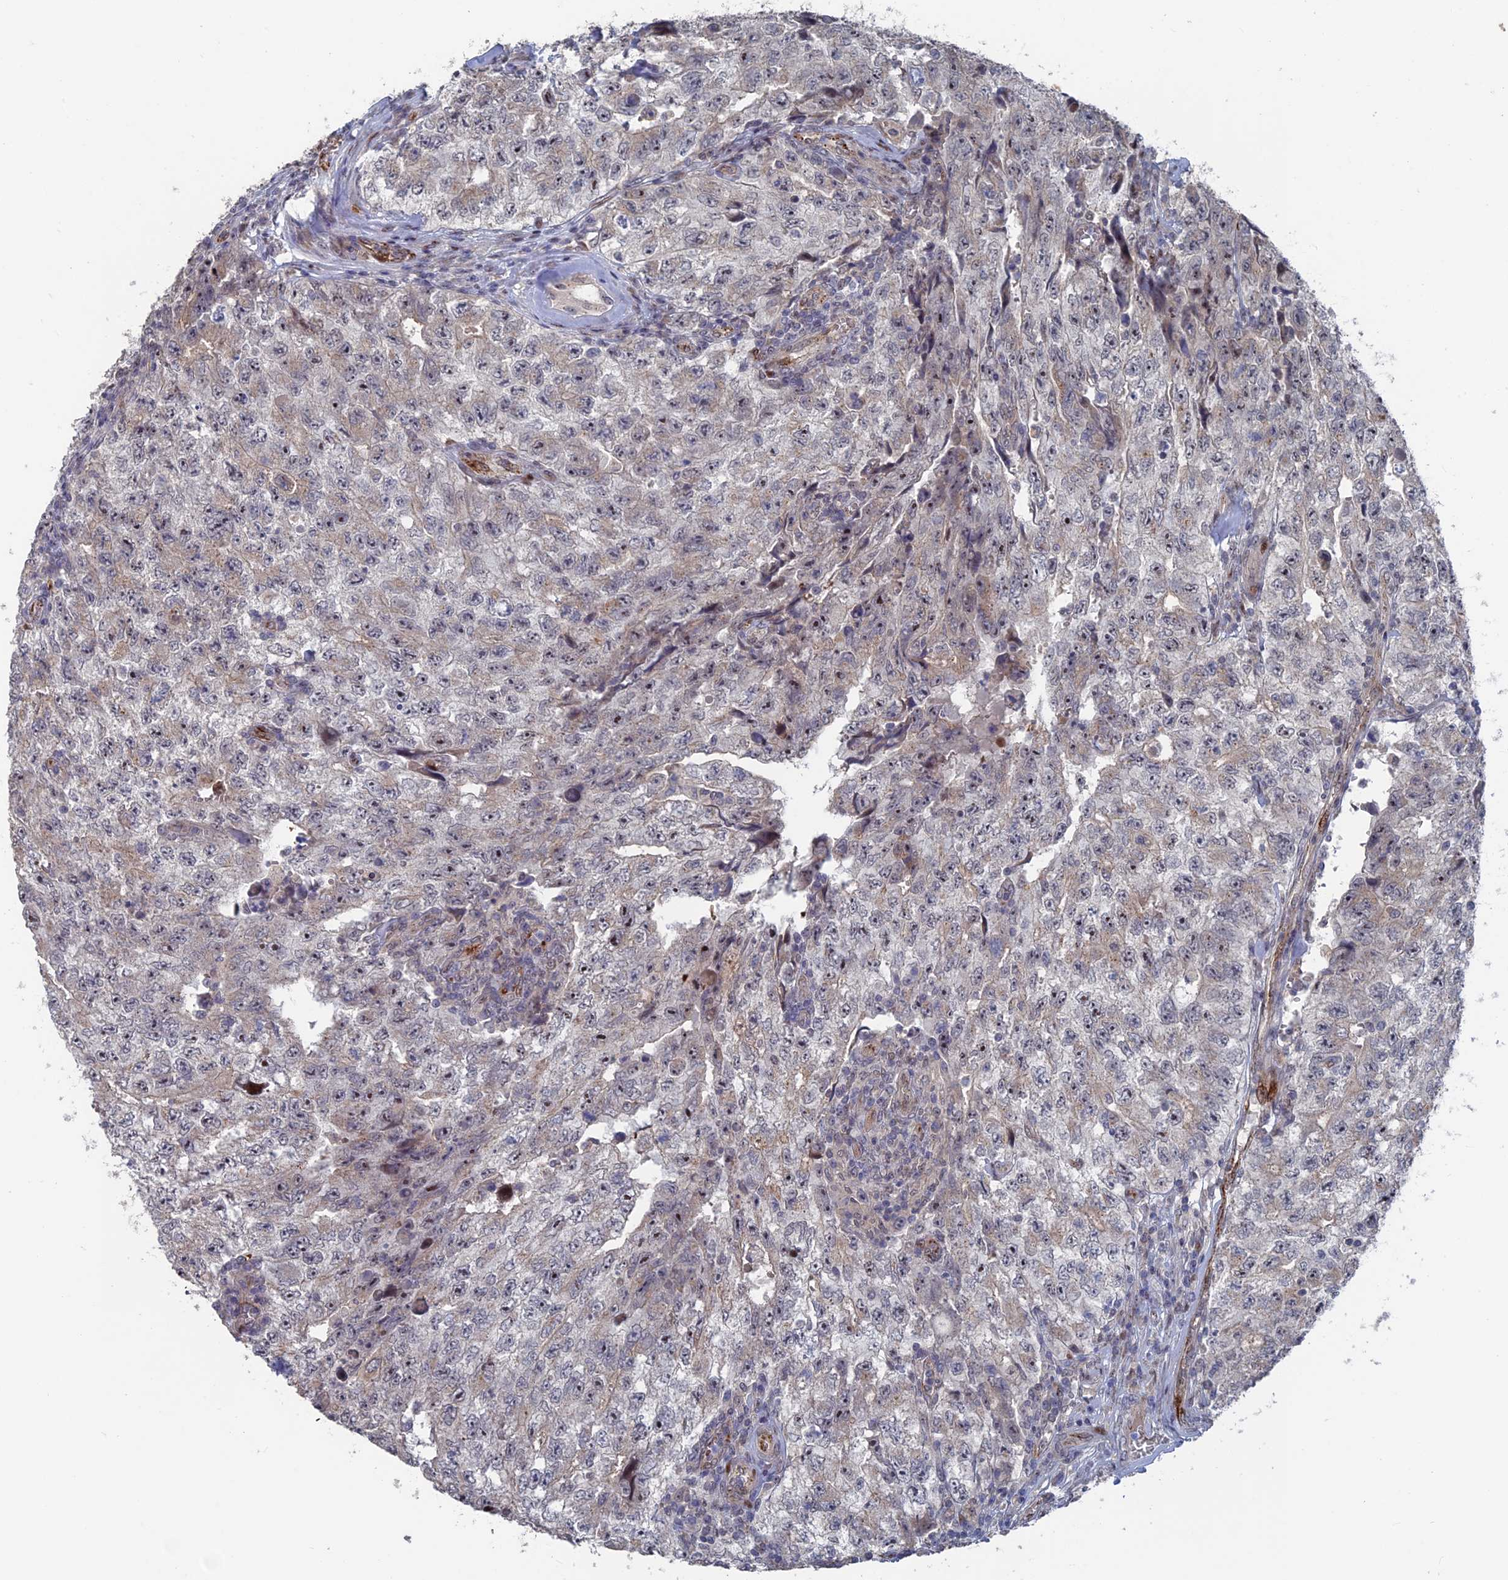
{"staining": {"intensity": "strong", "quantity": "<25%", "location": "cytoplasmic/membranous,nuclear"}, "tissue": "testis cancer", "cell_type": "Tumor cells", "image_type": "cancer", "snomed": [{"axis": "morphology", "description": "Carcinoma, Embryonal, NOS"}, {"axis": "topography", "description": "Testis"}], "caption": "IHC photomicrograph of human embryonal carcinoma (testis) stained for a protein (brown), which displays medium levels of strong cytoplasmic/membranous and nuclear staining in approximately <25% of tumor cells.", "gene": "SH3D21", "patient": {"sex": "male", "age": 17}}